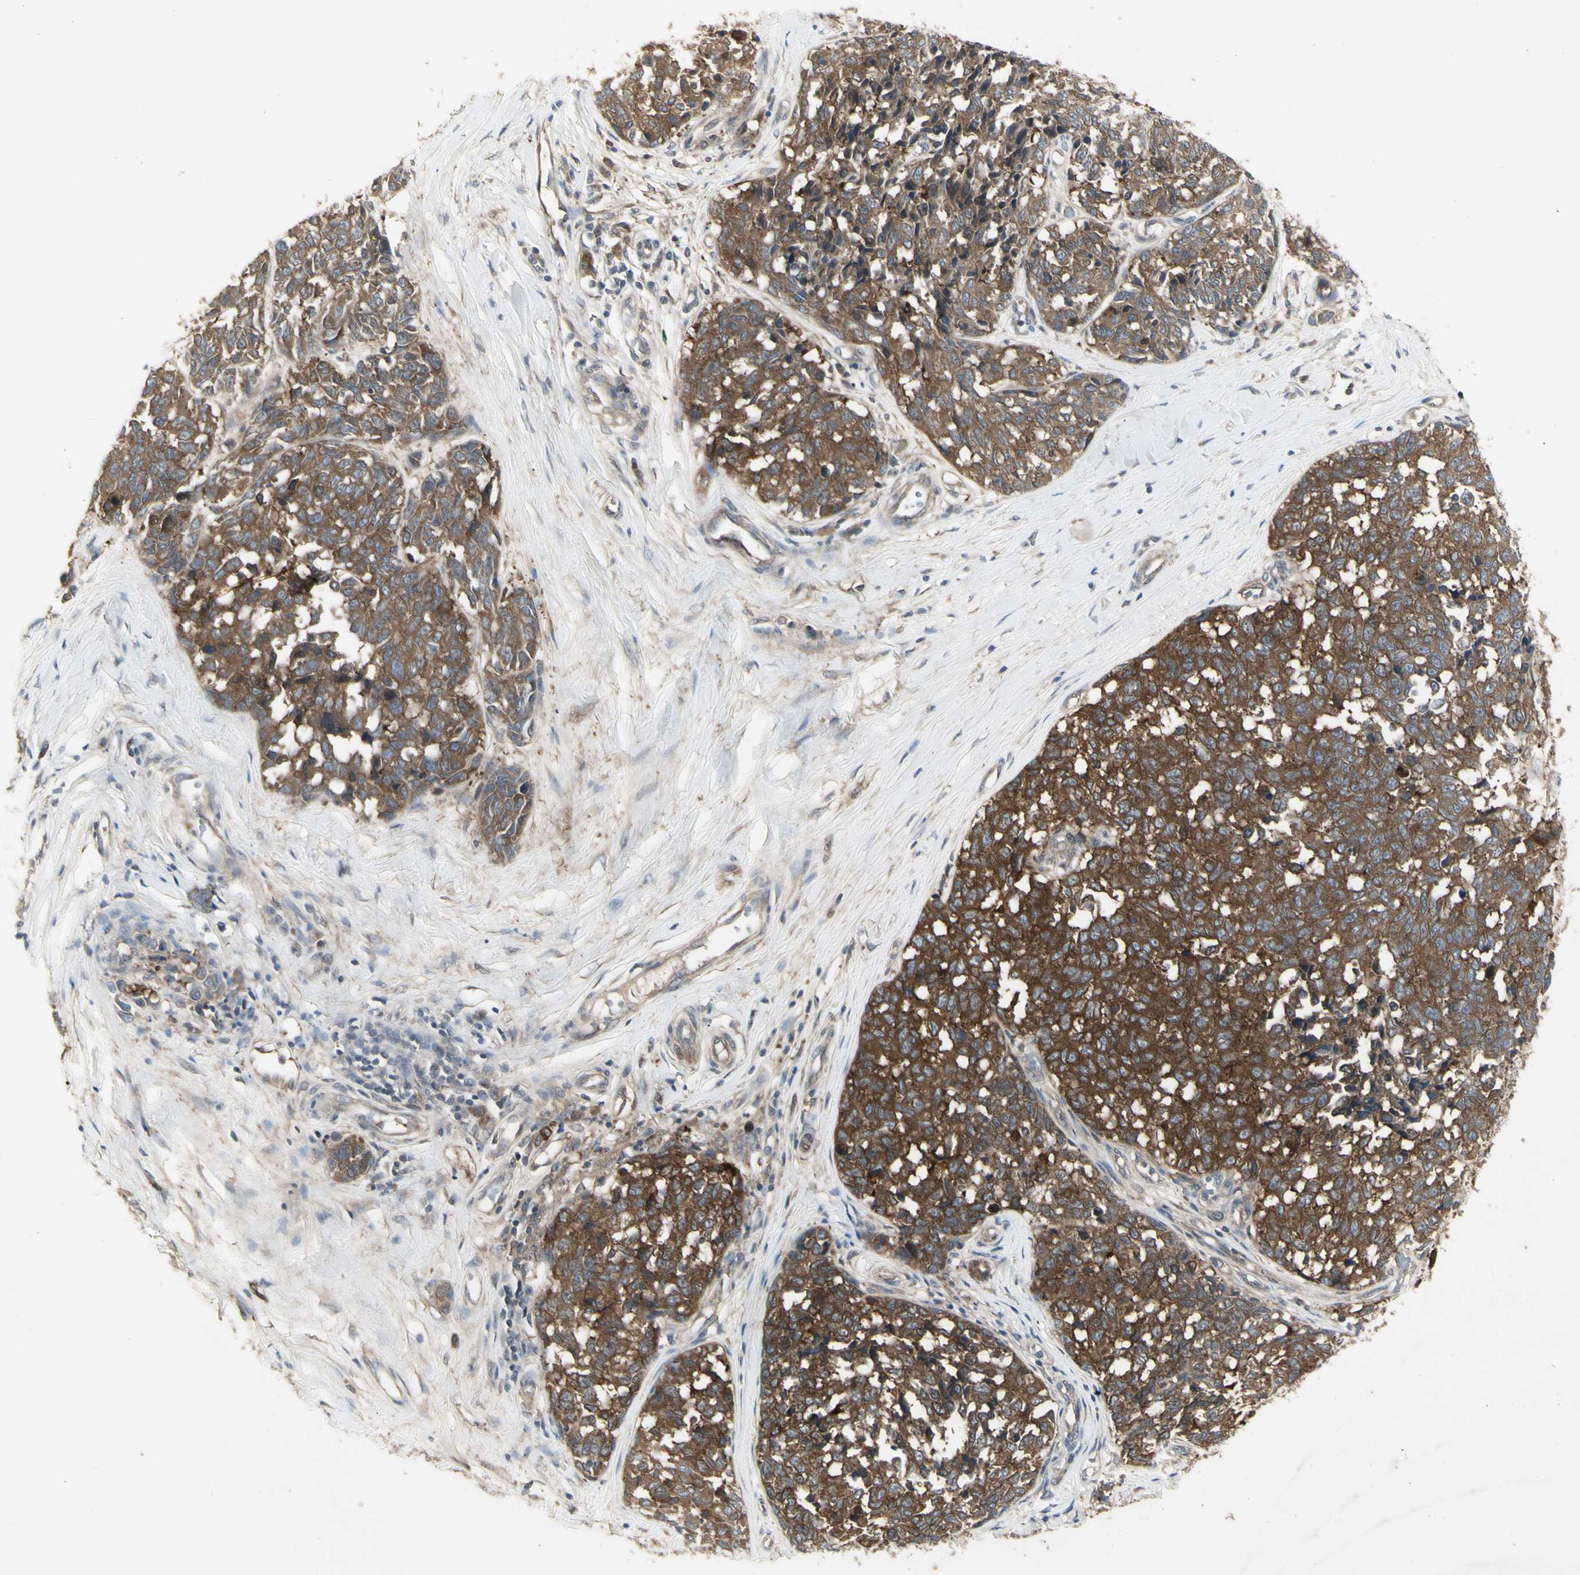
{"staining": {"intensity": "moderate", "quantity": ">75%", "location": "cytoplasmic/membranous"}, "tissue": "melanoma", "cell_type": "Tumor cells", "image_type": "cancer", "snomed": [{"axis": "morphology", "description": "Malignant melanoma, NOS"}, {"axis": "topography", "description": "Skin"}], "caption": "Protein staining demonstrates moderate cytoplasmic/membranous positivity in about >75% of tumor cells in melanoma.", "gene": "CHURC1-FNTB", "patient": {"sex": "female", "age": 64}}